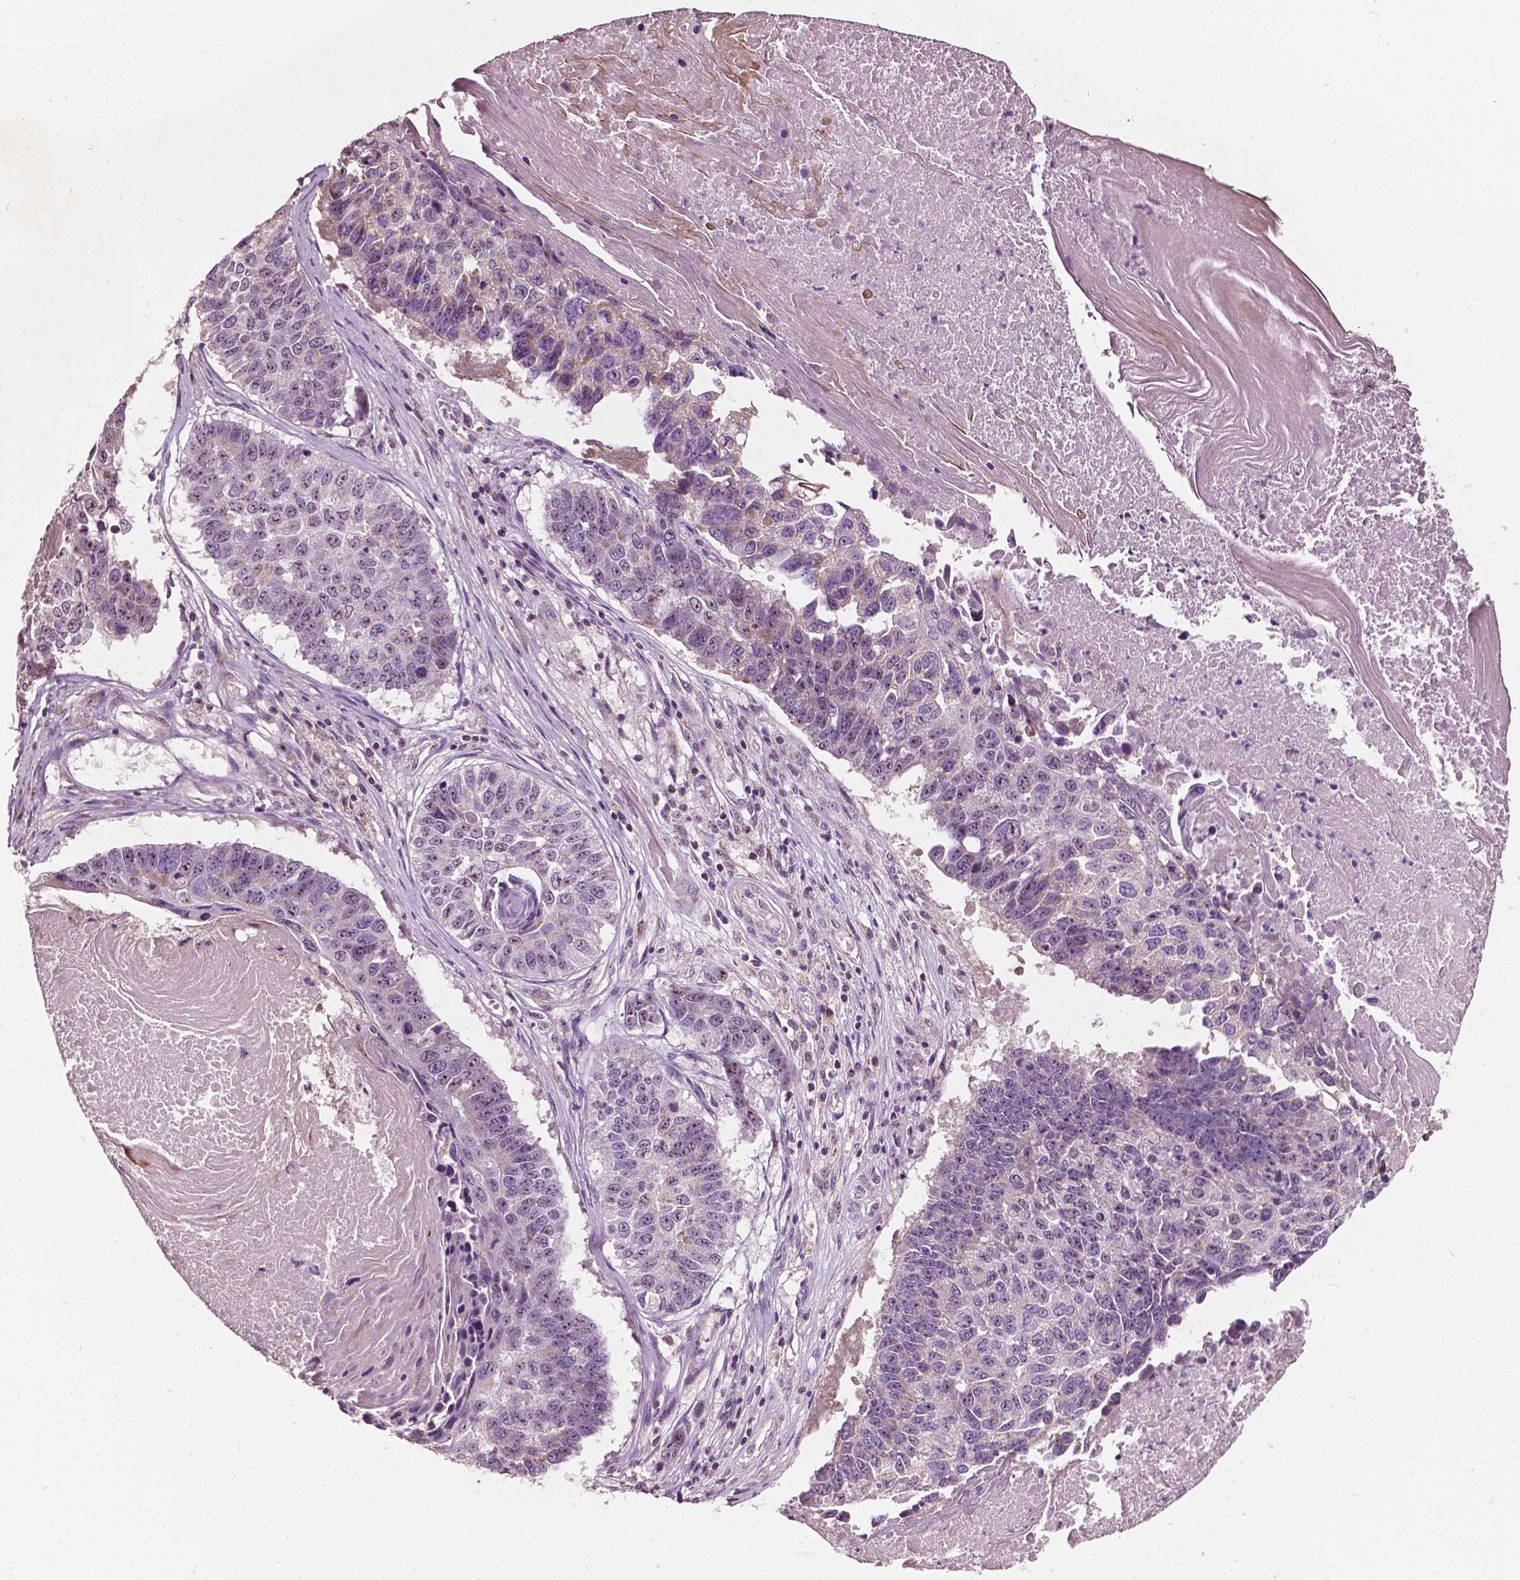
{"staining": {"intensity": "moderate", "quantity": "25%-75%", "location": "nuclear"}, "tissue": "lung cancer", "cell_type": "Tumor cells", "image_type": "cancer", "snomed": [{"axis": "morphology", "description": "Squamous cell carcinoma, NOS"}, {"axis": "topography", "description": "Lung"}], "caption": "Approximately 25%-75% of tumor cells in lung cancer show moderate nuclear protein positivity as visualized by brown immunohistochemical staining.", "gene": "ODF3L2", "patient": {"sex": "male", "age": 73}}